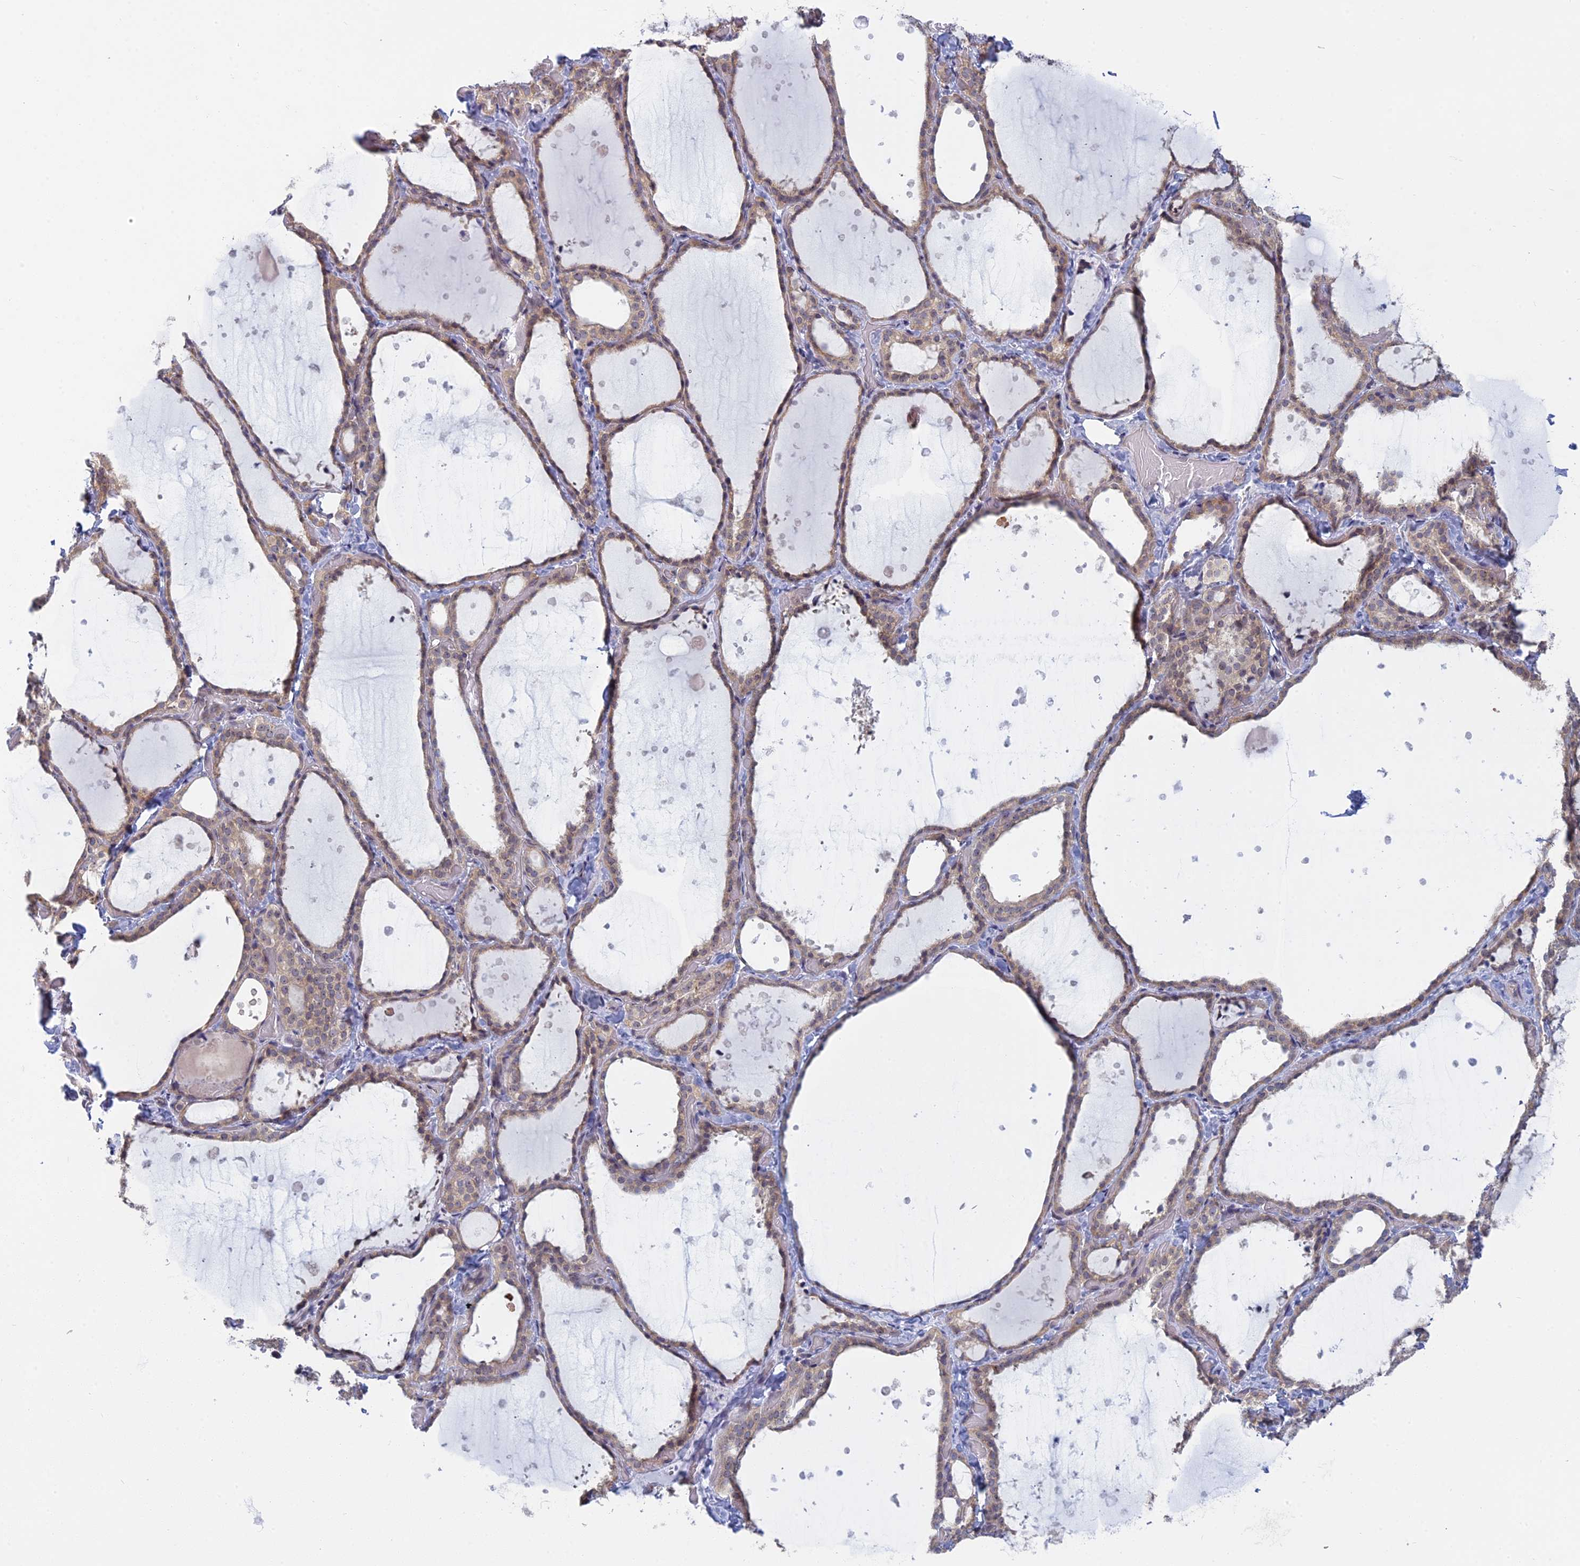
{"staining": {"intensity": "weak", "quantity": ">75%", "location": "cytoplasmic/membranous"}, "tissue": "thyroid gland", "cell_type": "Glandular cells", "image_type": "normal", "snomed": [{"axis": "morphology", "description": "Normal tissue, NOS"}, {"axis": "topography", "description": "Thyroid gland"}], "caption": "Protein expression analysis of normal thyroid gland shows weak cytoplasmic/membranous expression in approximately >75% of glandular cells.", "gene": "RPS19BP1", "patient": {"sex": "female", "age": 44}}